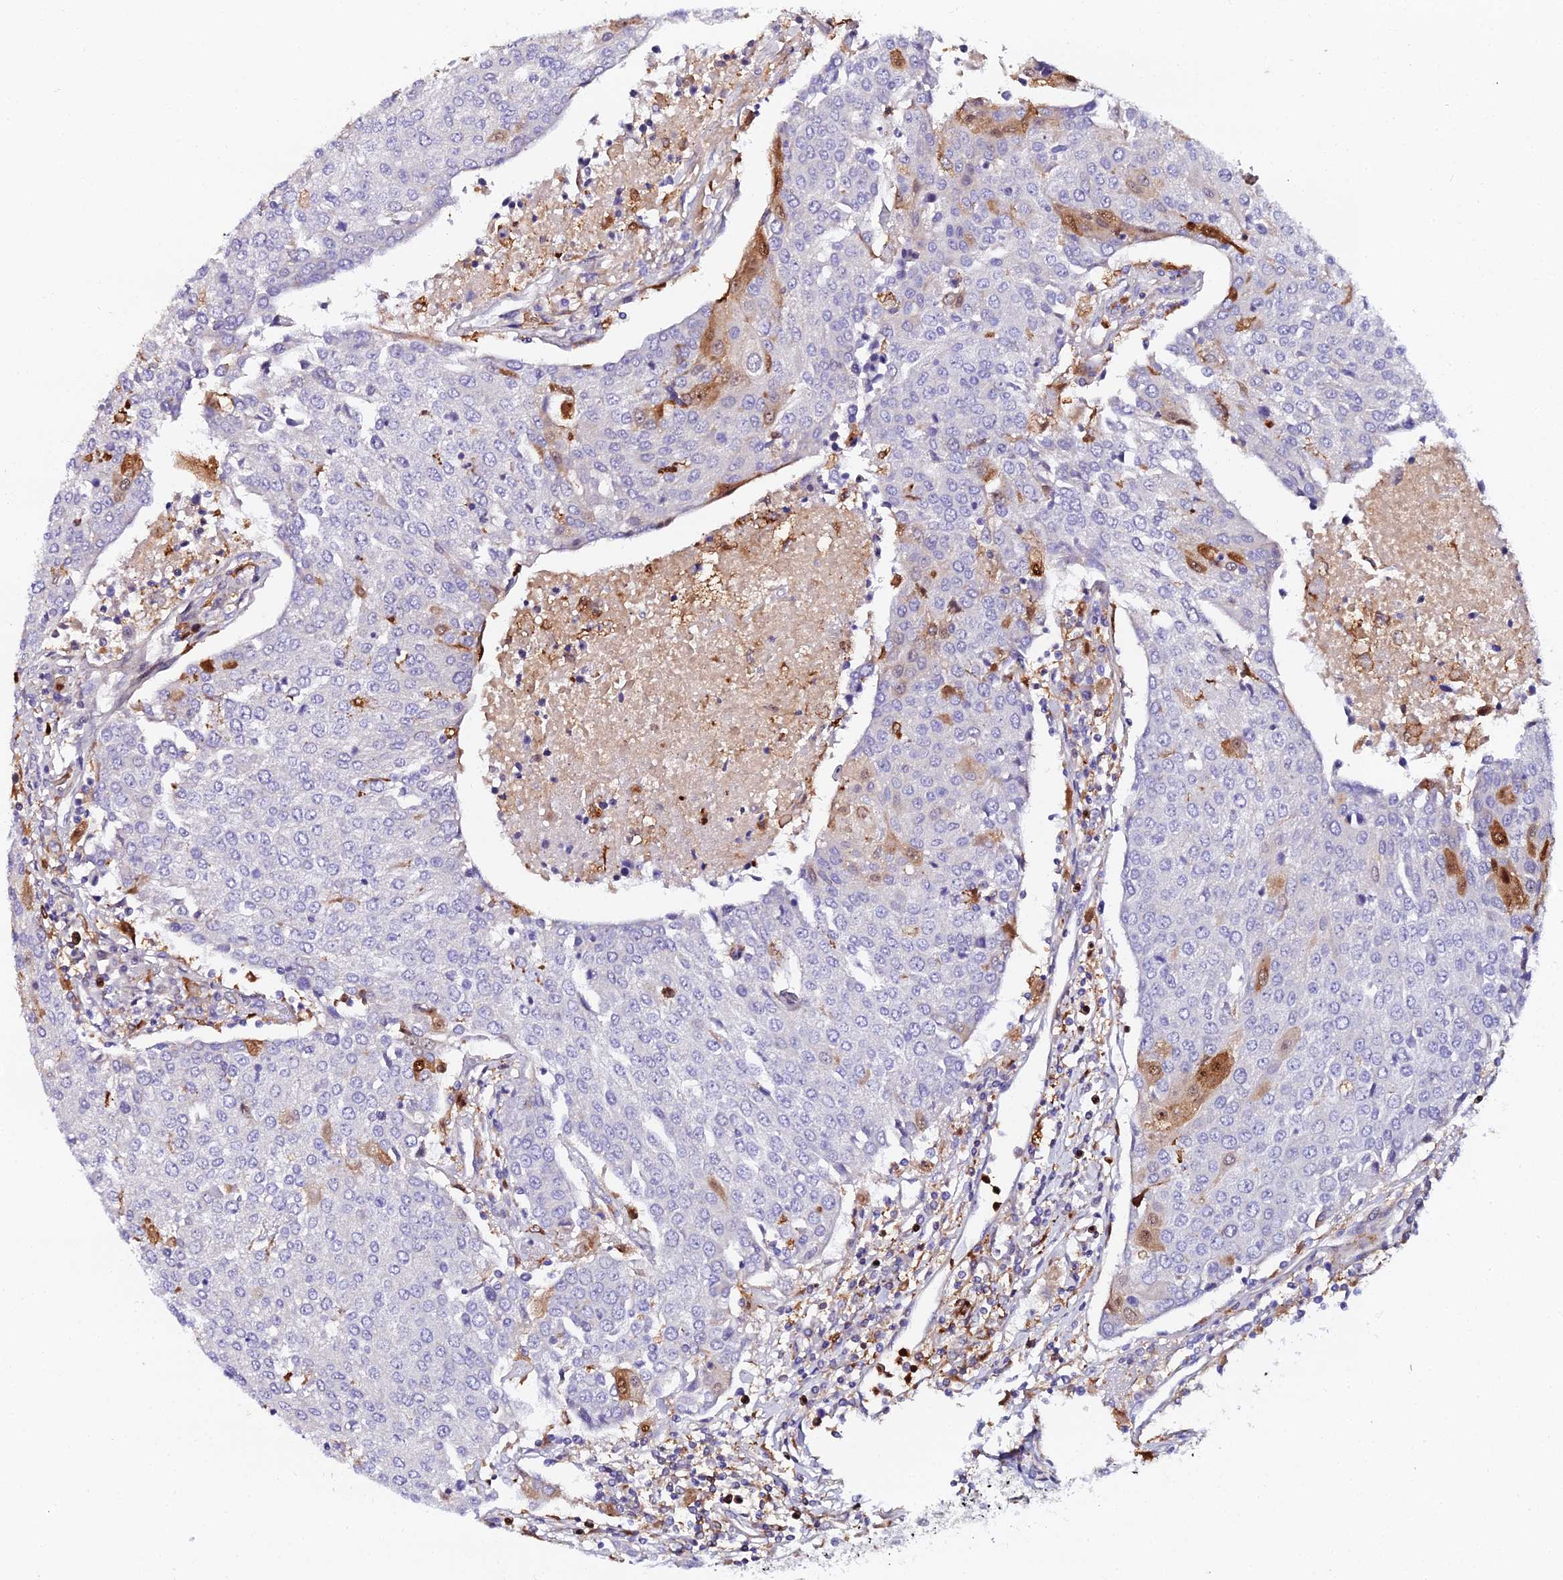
{"staining": {"intensity": "moderate", "quantity": "<25%", "location": "cytoplasmic/membranous"}, "tissue": "urothelial cancer", "cell_type": "Tumor cells", "image_type": "cancer", "snomed": [{"axis": "morphology", "description": "Urothelial carcinoma, High grade"}, {"axis": "topography", "description": "Urinary bladder"}], "caption": "Protein positivity by immunohistochemistry (IHC) exhibits moderate cytoplasmic/membranous positivity in approximately <25% of tumor cells in urothelial carcinoma (high-grade).", "gene": "IL4I1", "patient": {"sex": "female", "age": 85}}